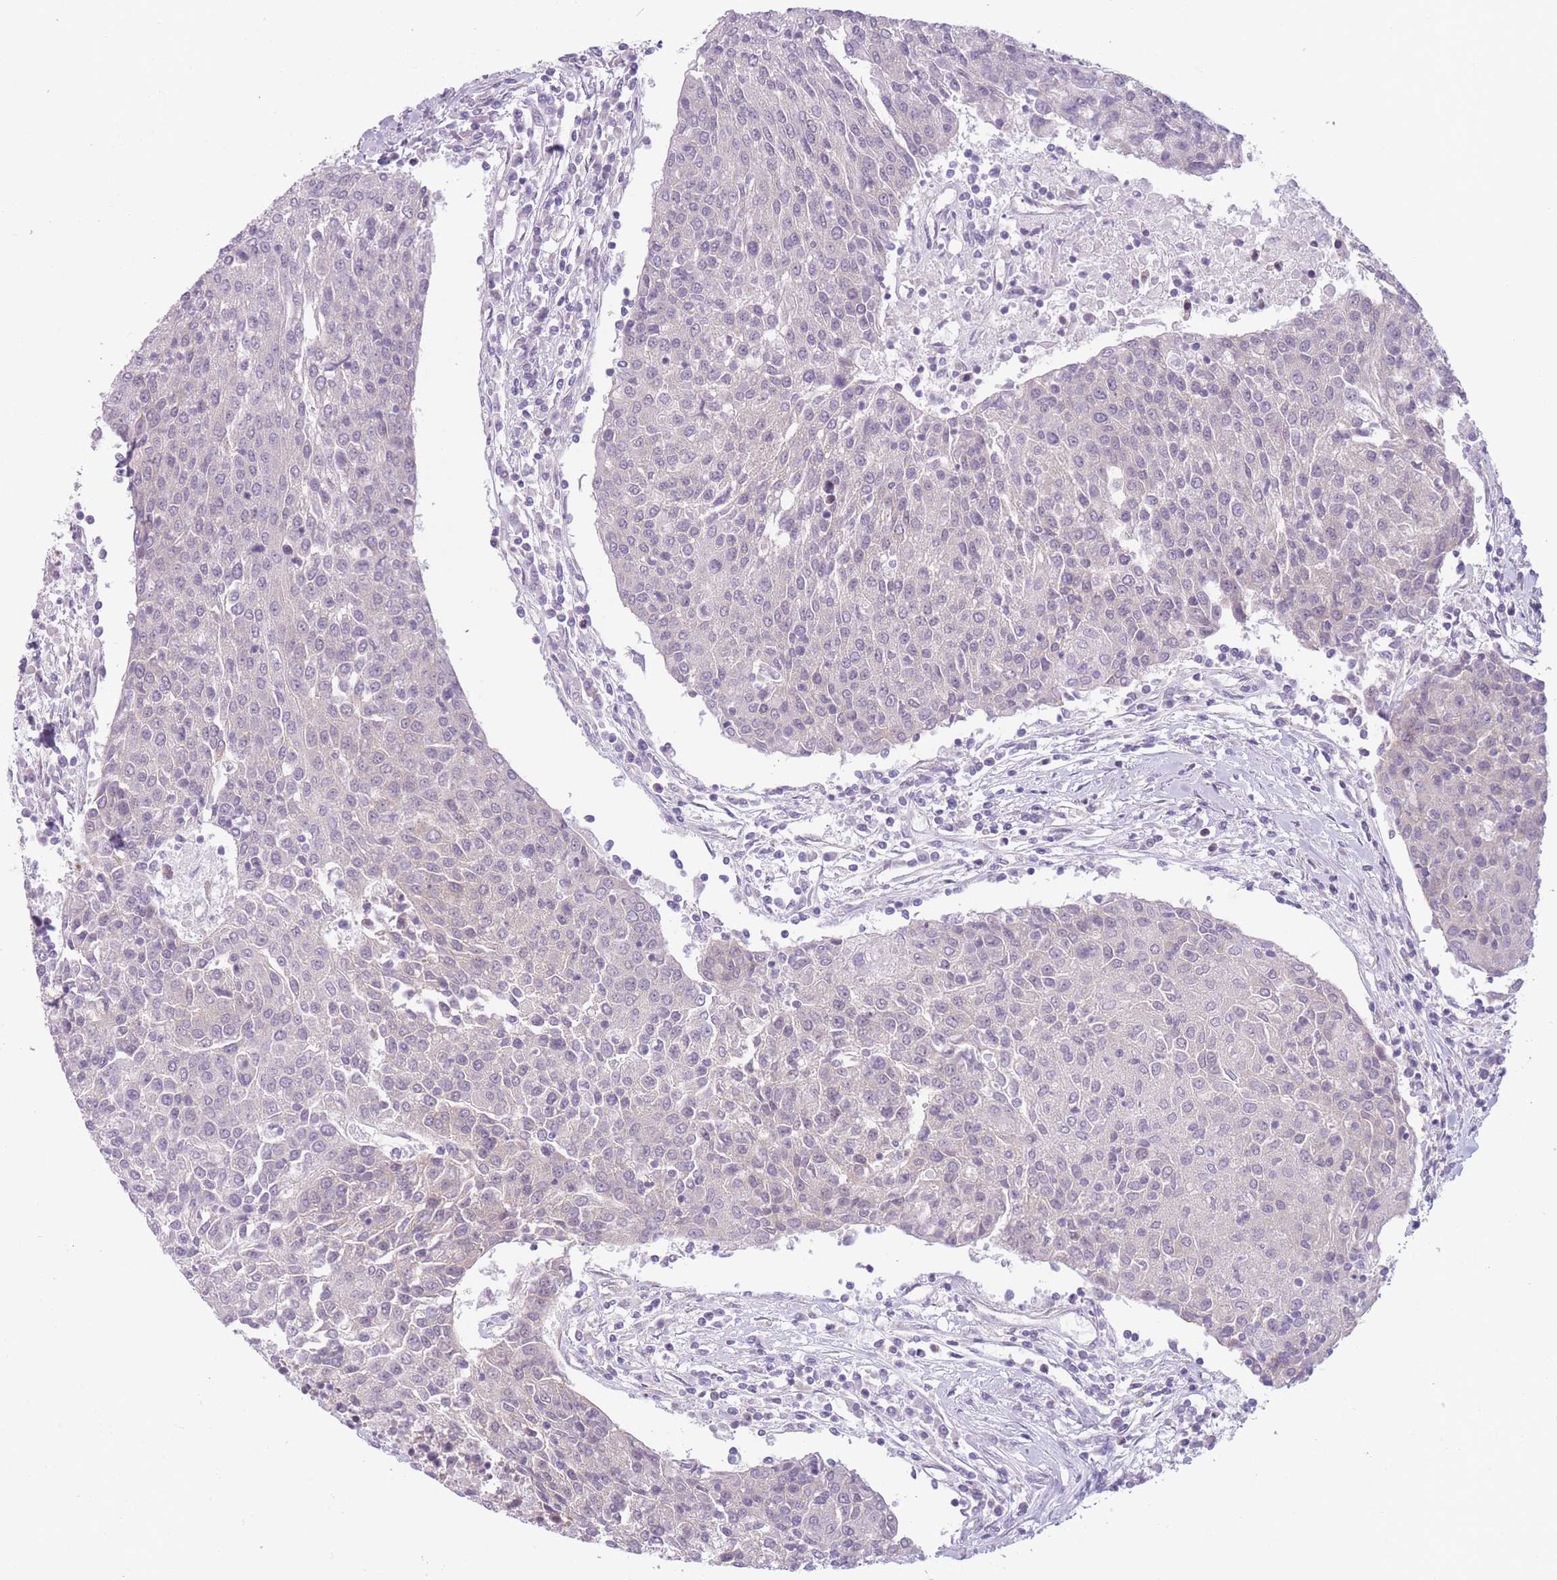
{"staining": {"intensity": "weak", "quantity": "<25%", "location": "nuclear"}, "tissue": "urothelial cancer", "cell_type": "Tumor cells", "image_type": "cancer", "snomed": [{"axis": "morphology", "description": "Urothelial carcinoma, High grade"}, {"axis": "topography", "description": "Urinary bladder"}], "caption": "Tumor cells are negative for brown protein staining in urothelial cancer.", "gene": "ZNF439", "patient": {"sex": "female", "age": 85}}